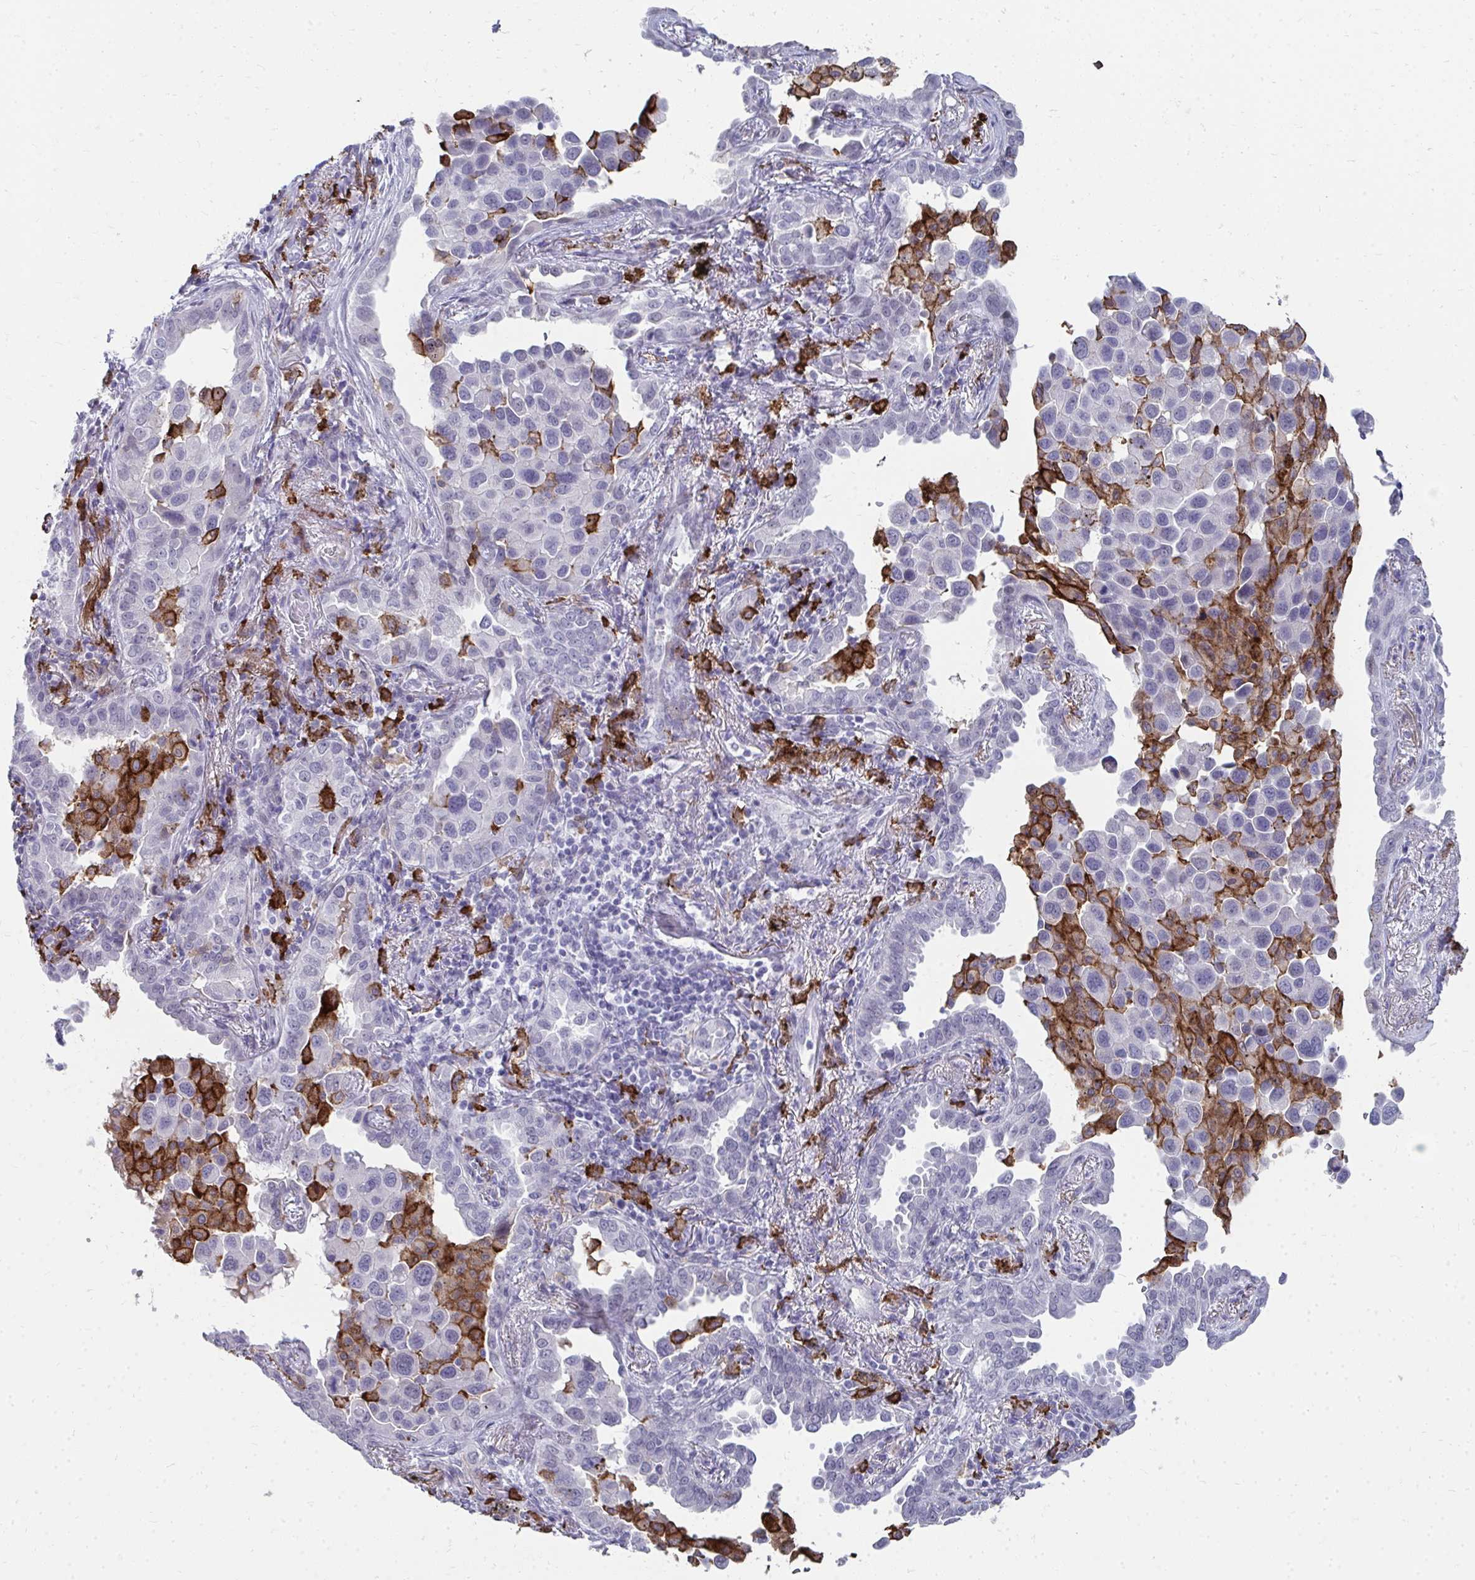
{"staining": {"intensity": "negative", "quantity": "none", "location": "none"}, "tissue": "lung cancer", "cell_type": "Tumor cells", "image_type": "cancer", "snomed": [{"axis": "morphology", "description": "Adenocarcinoma, NOS"}, {"axis": "topography", "description": "Lung"}], "caption": "Immunohistochemistry (IHC) photomicrograph of neoplastic tissue: adenocarcinoma (lung) stained with DAB (3,3'-diaminobenzidine) exhibits no significant protein expression in tumor cells.", "gene": "CD163", "patient": {"sex": "male", "age": 67}}